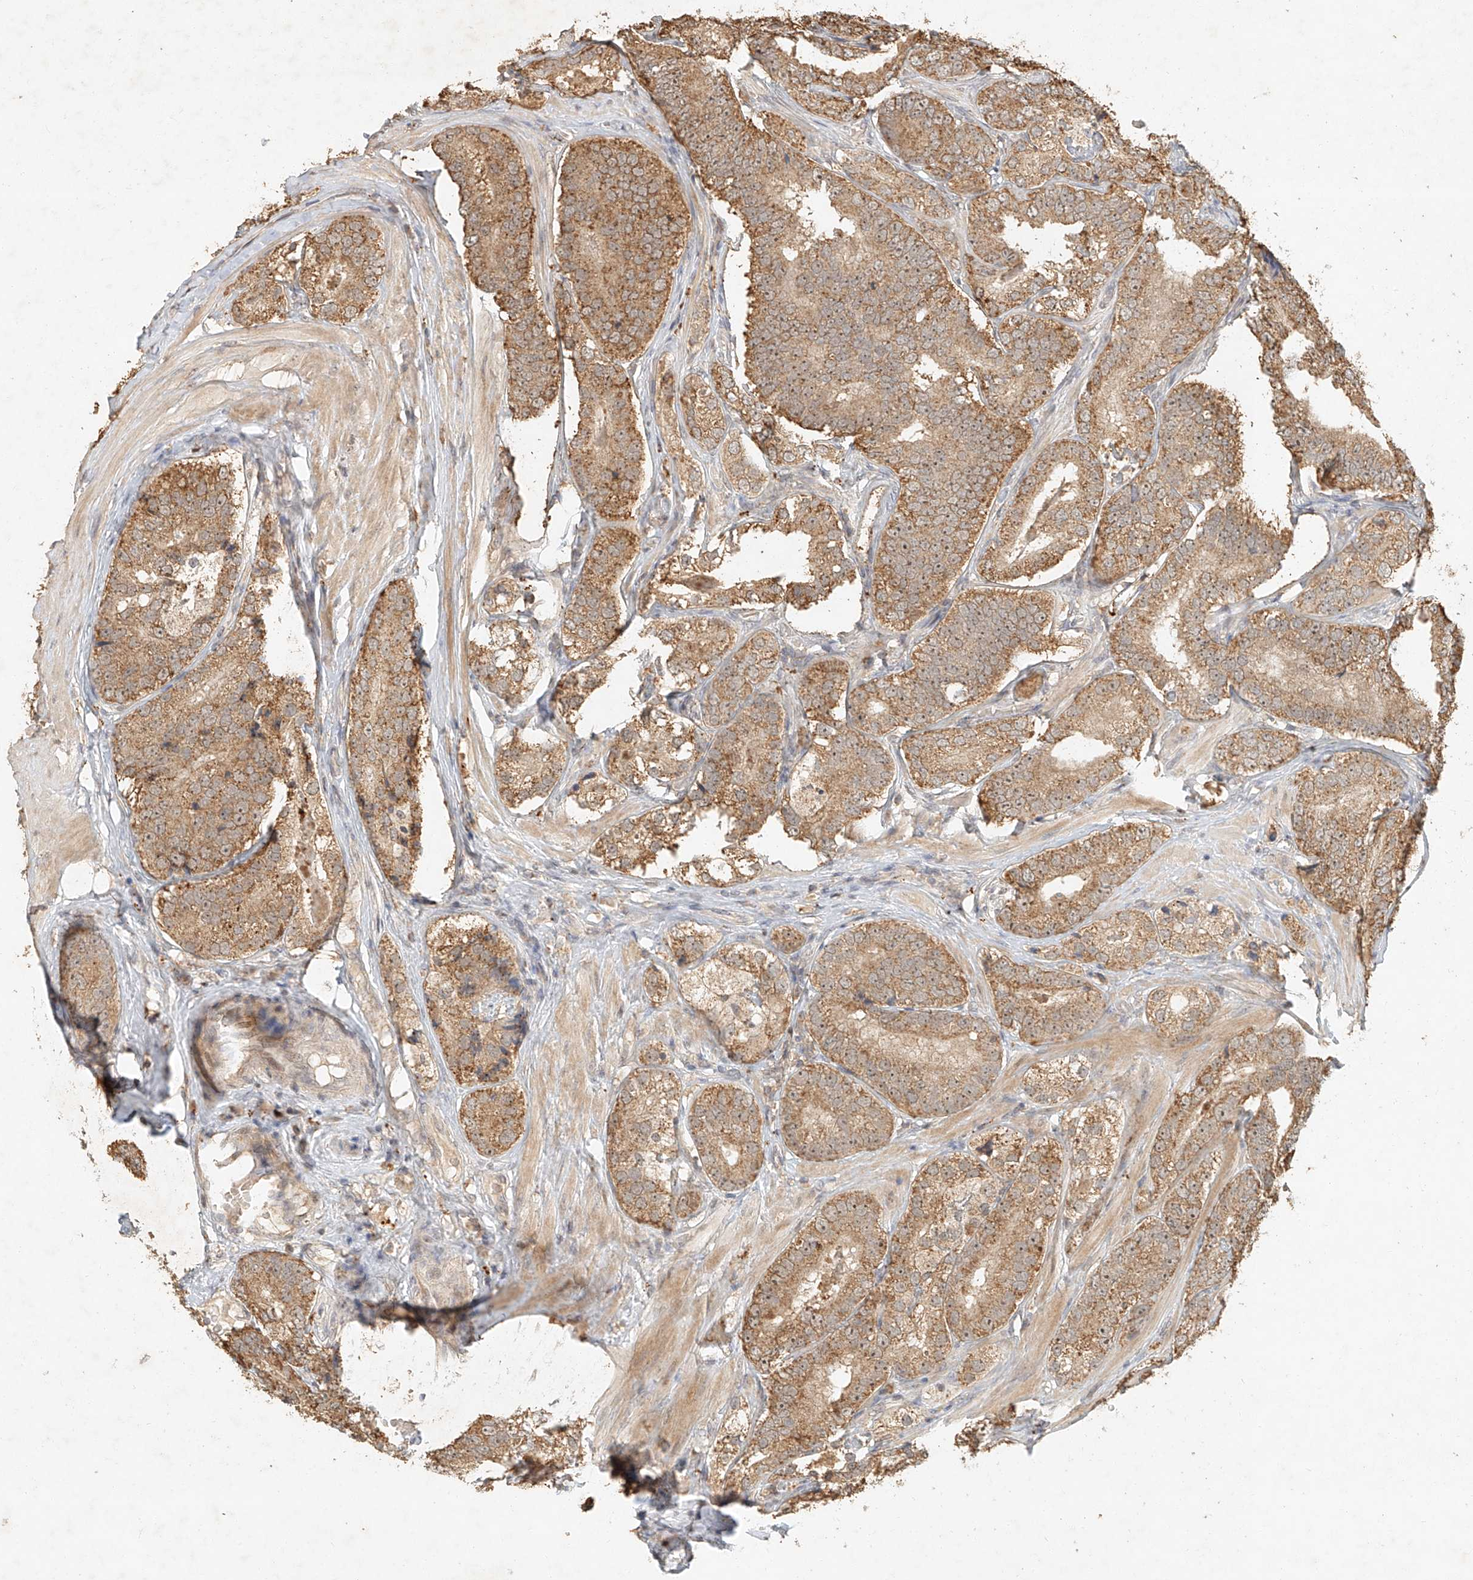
{"staining": {"intensity": "moderate", "quantity": ">75%", "location": "cytoplasmic/membranous,nuclear"}, "tissue": "prostate cancer", "cell_type": "Tumor cells", "image_type": "cancer", "snomed": [{"axis": "morphology", "description": "Adenocarcinoma, High grade"}, {"axis": "topography", "description": "Prostate"}], "caption": "Immunohistochemistry image of neoplastic tissue: prostate adenocarcinoma (high-grade) stained using immunohistochemistry (IHC) demonstrates medium levels of moderate protein expression localized specifically in the cytoplasmic/membranous and nuclear of tumor cells, appearing as a cytoplasmic/membranous and nuclear brown color.", "gene": "CXorf58", "patient": {"sex": "male", "age": 56}}